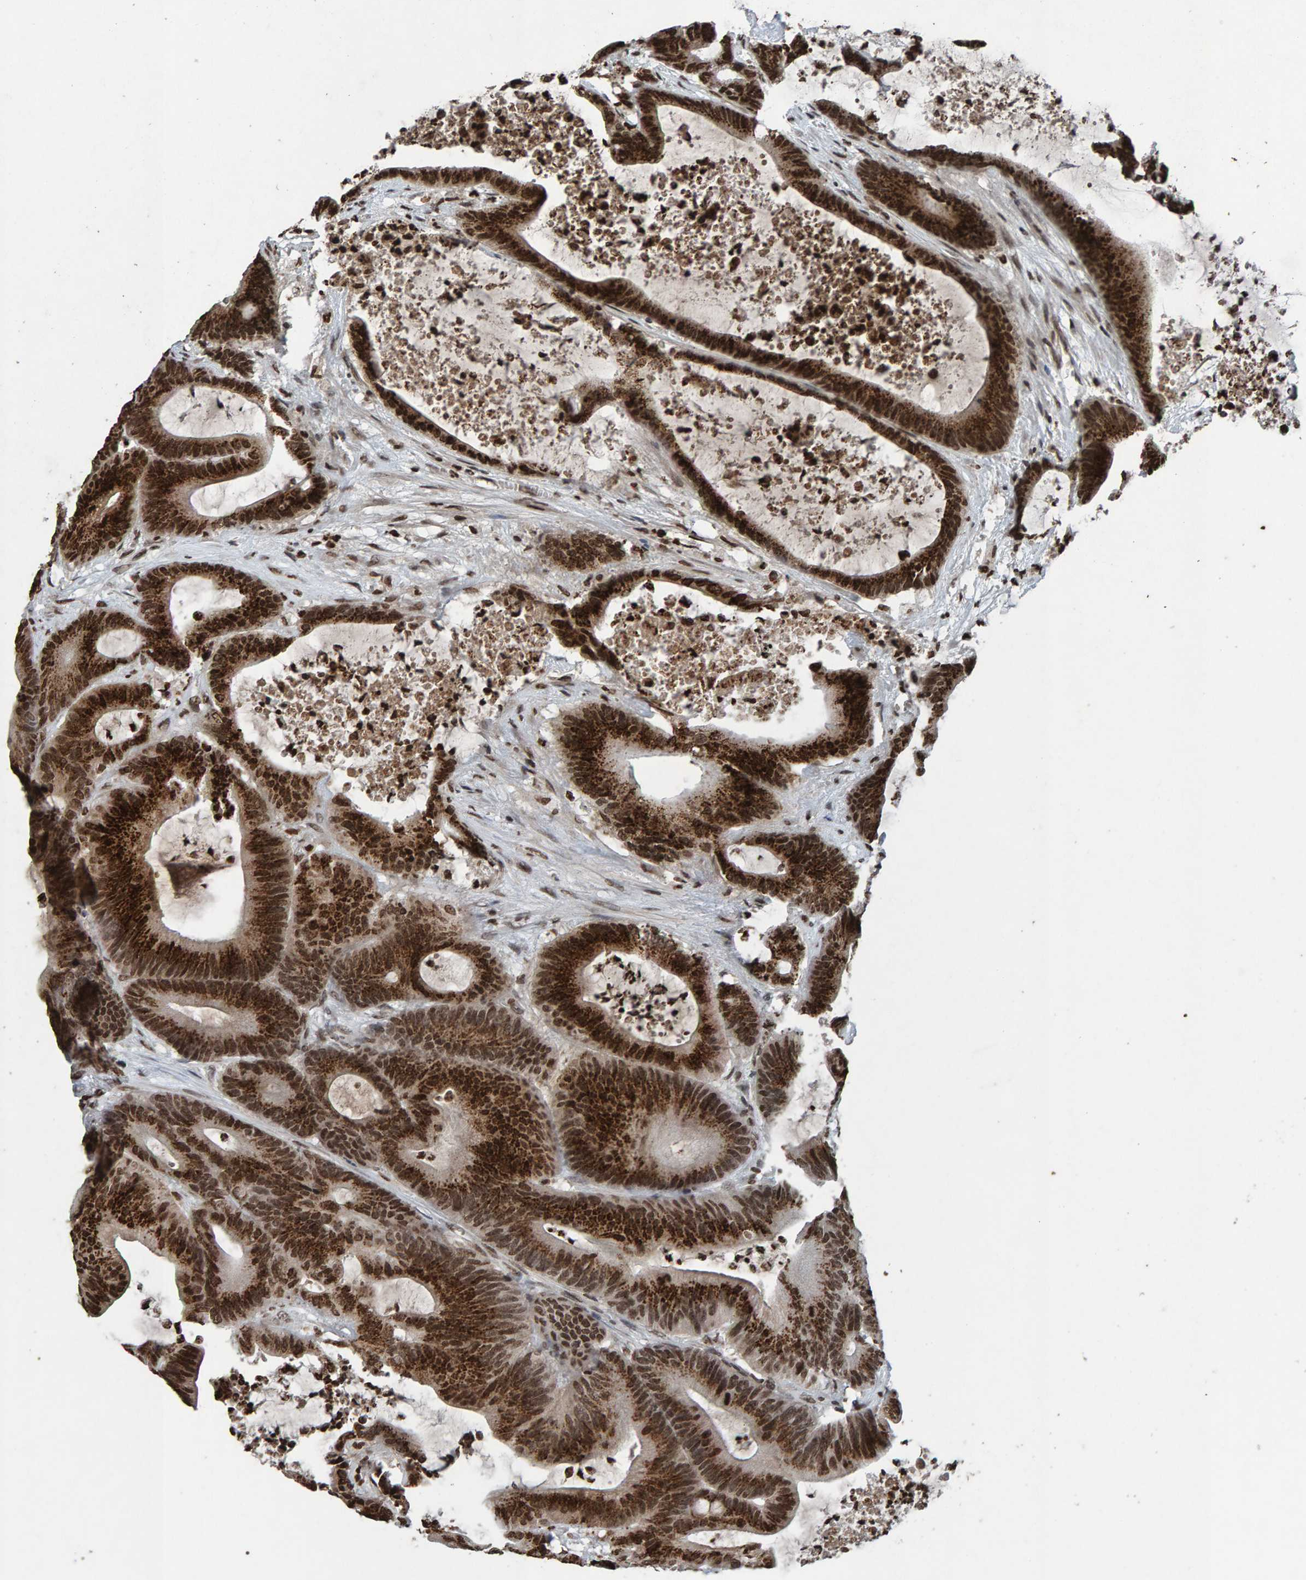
{"staining": {"intensity": "strong", "quantity": ">75%", "location": "nuclear"}, "tissue": "colorectal cancer", "cell_type": "Tumor cells", "image_type": "cancer", "snomed": [{"axis": "morphology", "description": "Adenocarcinoma, NOS"}, {"axis": "topography", "description": "Colon"}], "caption": "Protein expression analysis of colorectal cancer (adenocarcinoma) exhibits strong nuclear positivity in approximately >75% of tumor cells.", "gene": "H2AZ1", "patient": {"sex": "female", "age": 84}}